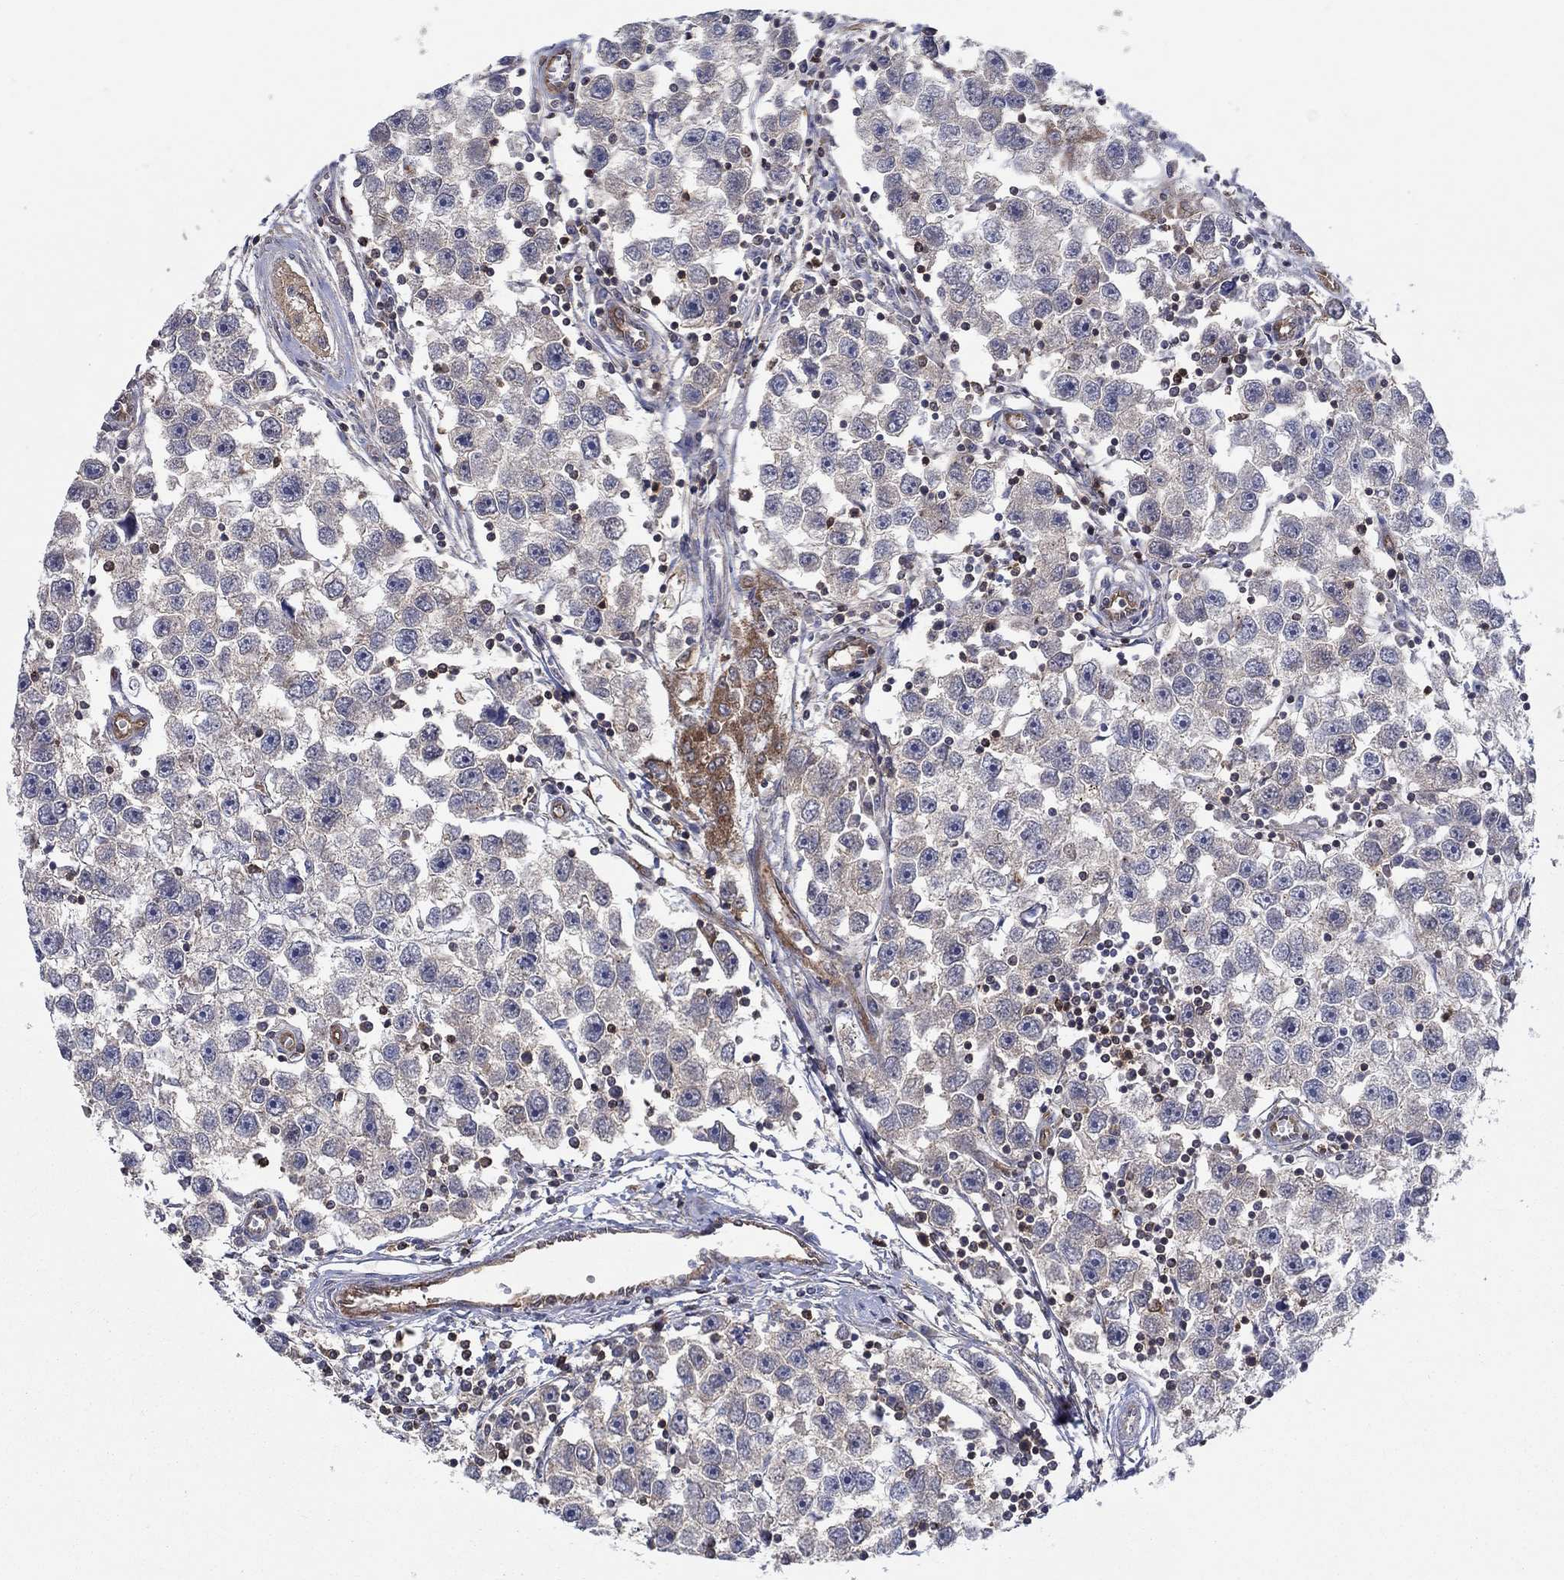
{"staining": {"intensity": "negative", "quantity": "none", "location": "none"}, "tissue": "testis cancer", "cell_type": "Tumor cells", "image_type": "cancer", "snomed": [{"axis": "morphology", "description": "Seminoma, NOS"}, {"axis": "topography", "description": "Testis"}], "caption": "Immunohistochemical staining of human seminoma (testis) demonstrates no significant positivity in tumor cells.", "gene": "AGFG2", "patient": {"sex": "male", "age": 30}}